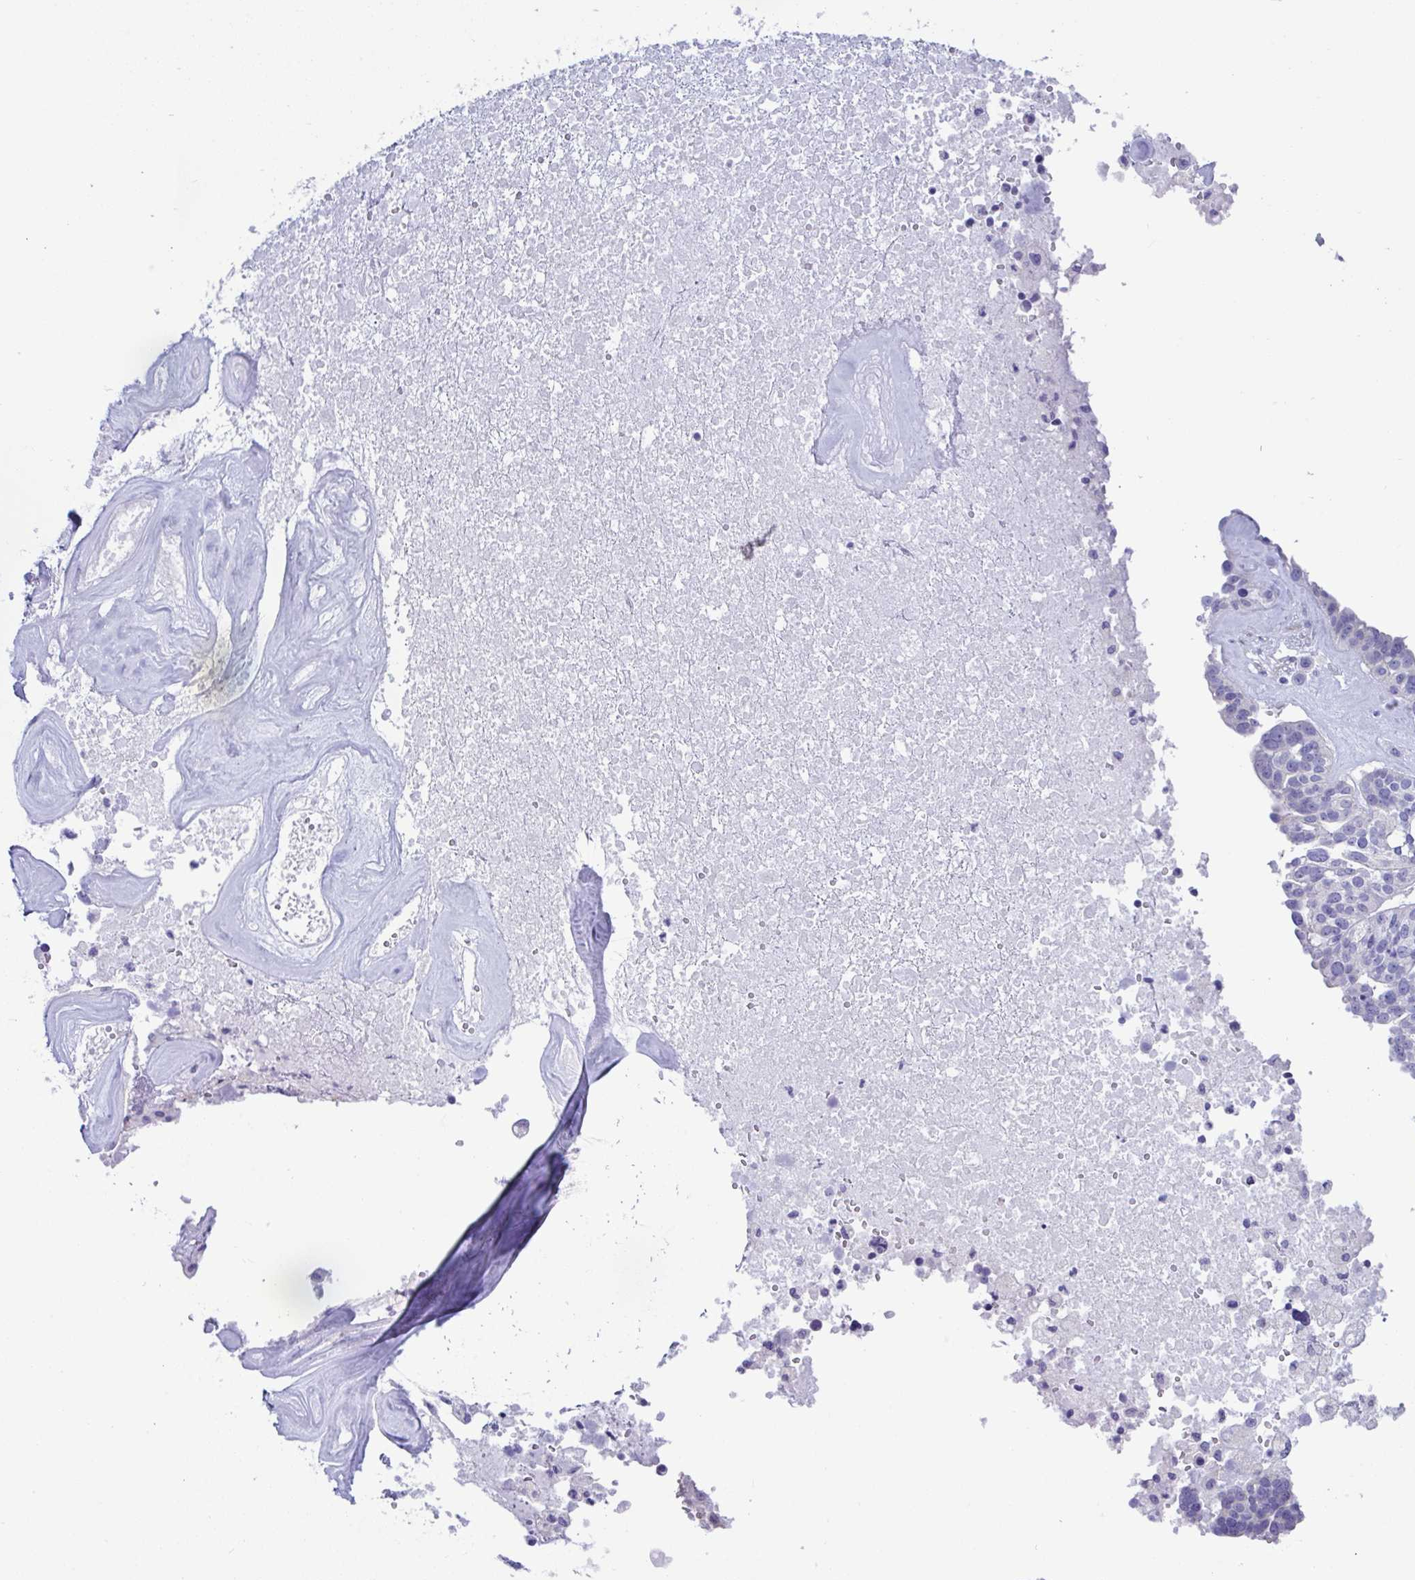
{"staining": {"intensity": "negative", "quantity": "none", "location": "none"}, "tissue": "ovarian cancer", "cell_type": "Tumor cells", "image_type": "cancer", "snomed": [{"axis": "morphology", "description": "Cystadenocarcinoma, serous, NOS"}, {"axis": "topography", "description": "Ovary"}], "caption": "A micrograph of serous cystadenocarcinoma (ovarian) stained for a protein reveals no brown staining in tumor cells.", "gene": "MED11", "patient": {"sex": "female", "age": 59}}